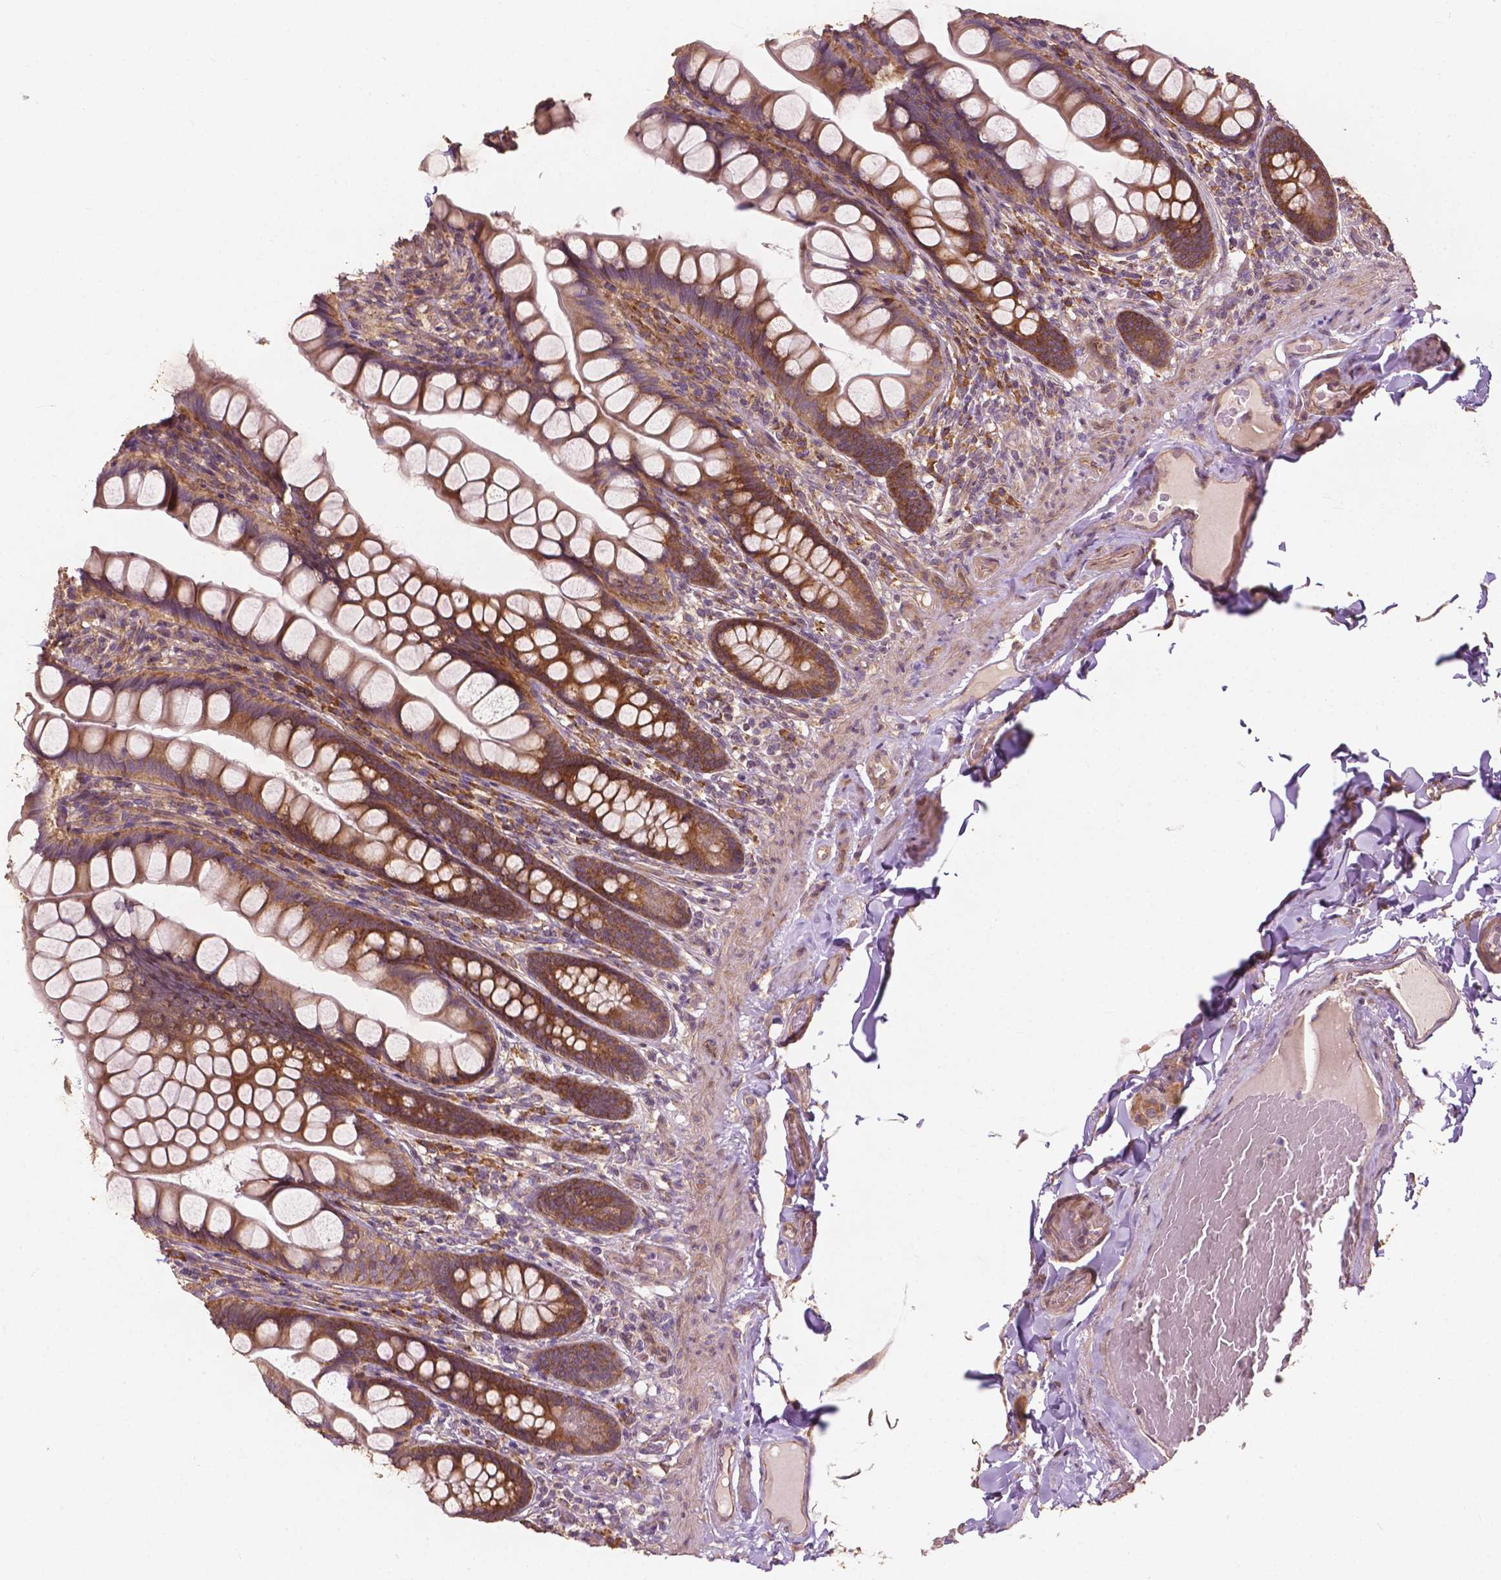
{"staining": {"intensity": "moderate", "quantity": "25%-75%", "location": "cytoplasmic/membranous"}, "tissue": "small intestine", "cell_type": "Glandular cells", "image_type": "normal", "snomed": [{"axis": "morphology", "description": "Normal tissue, NOS"}, {"axis": "topography", "description": "Small intestine"}], "caption": "IHC photomicrograph of benign small intestine stained for a protein (brown), which demonstrates medium levels of moderate cytoplasmic/membranous expression in about 25%-75% of glandular cells.", "gene": "G3BP1", "patient": {"sex": "male", "age": 70}}